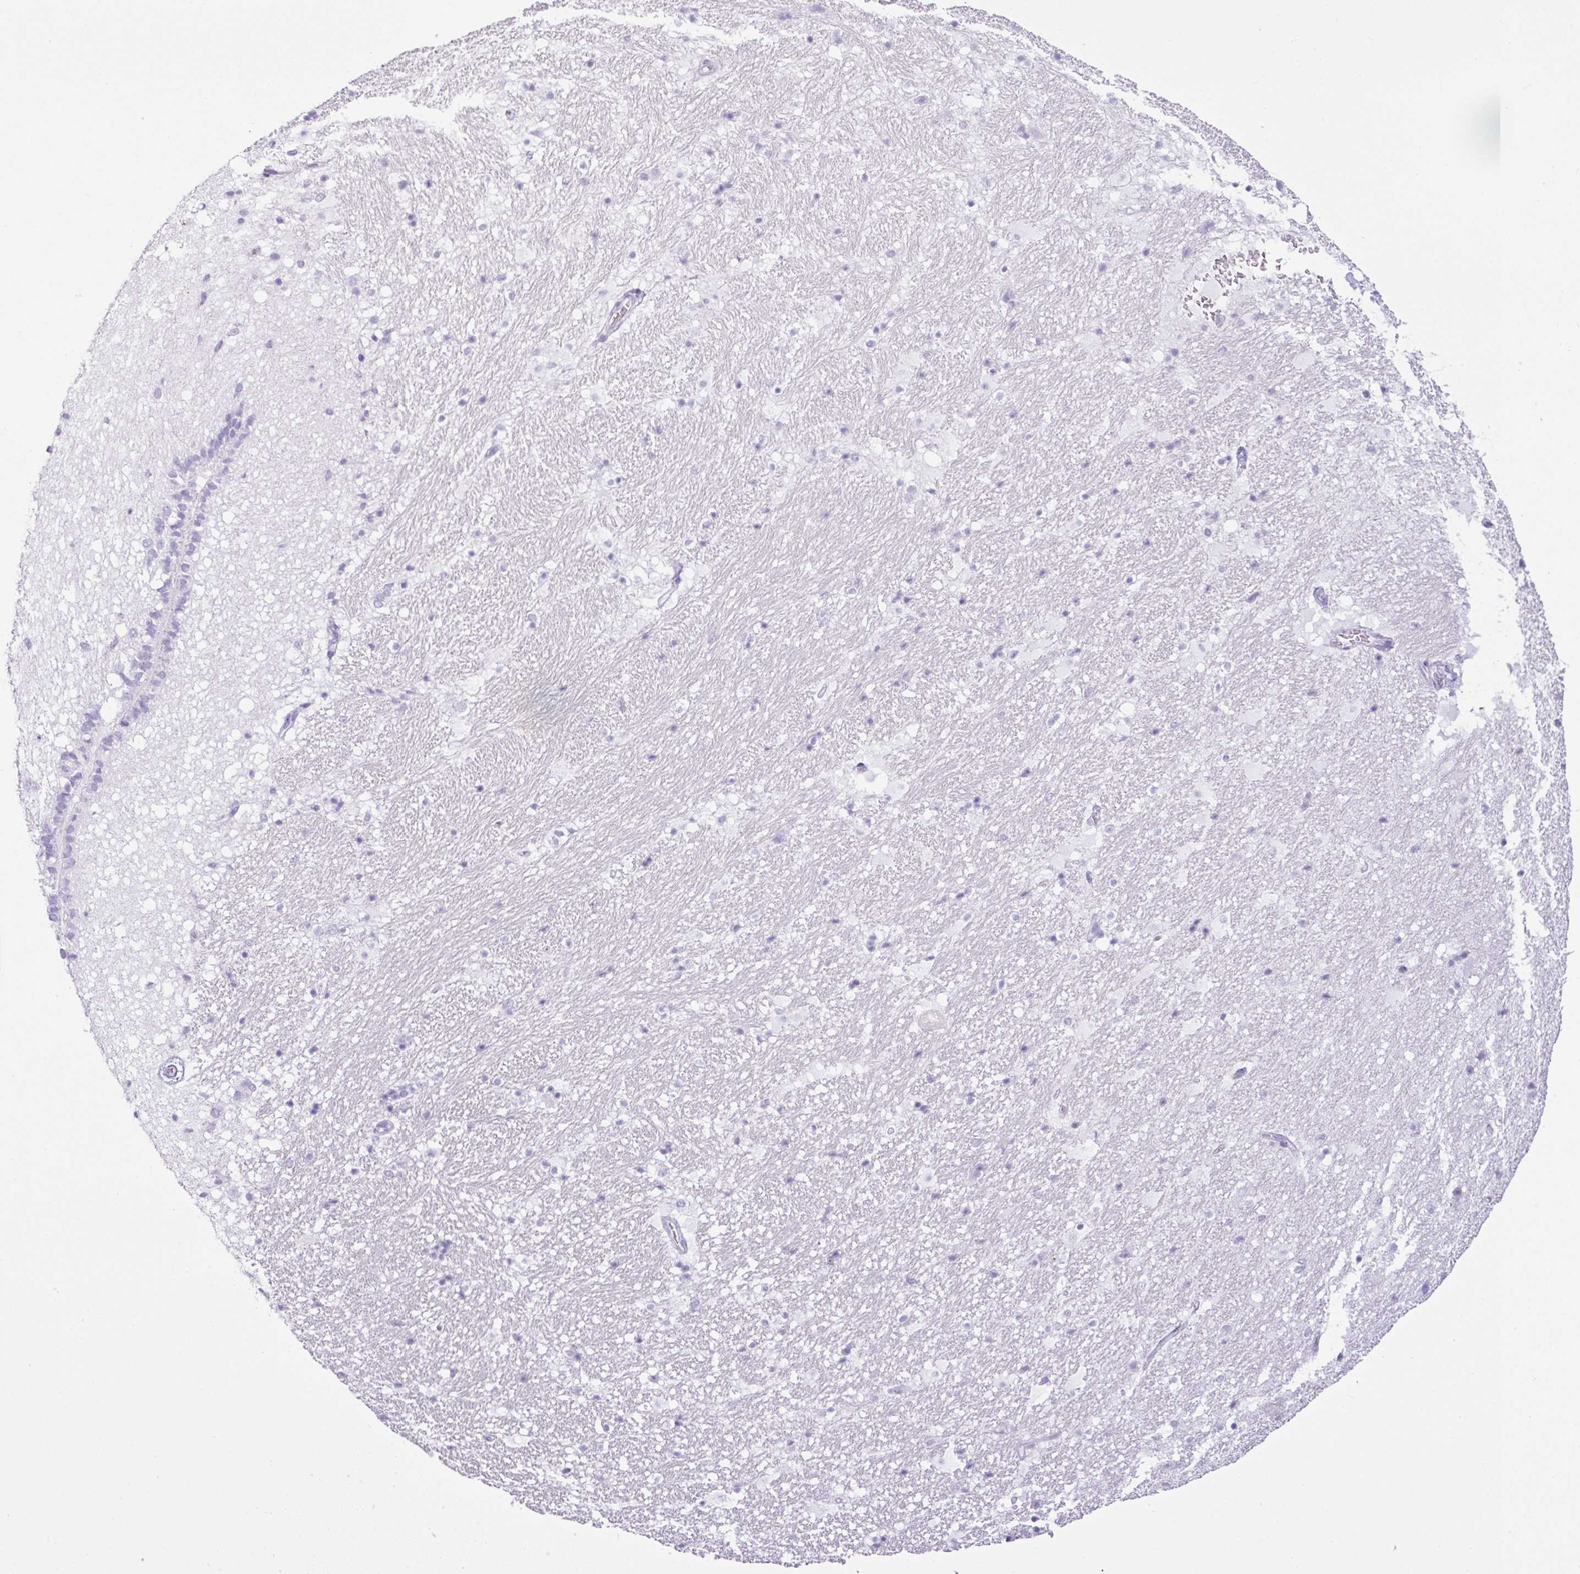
{"staining": {"intensity": "negative", "quantity": "none", "location": "none"}, "tissue": "hippocampus", "cell_type": "Glial cells", "image_type": "normal", "snomed": [{"axis": "morphology", "description": "Normal tissue, NOS"}, {"axis": "topography", "description": "Hippocampus"}], "caption": "This image is of normal hippocampus stained with immunohistochemistry to label a protein in brown with the nuclei are counter-stained blue. There is no positivity in glial cells. (Stains: DAB (3,3'-diaminobenzidine) immunohistochemistry with hematoxylin counter stain, Microscopy: brightfield microscopy at high magnification).", "gene": "TNP1", "patient": {"sex": "male", "age": 37}}